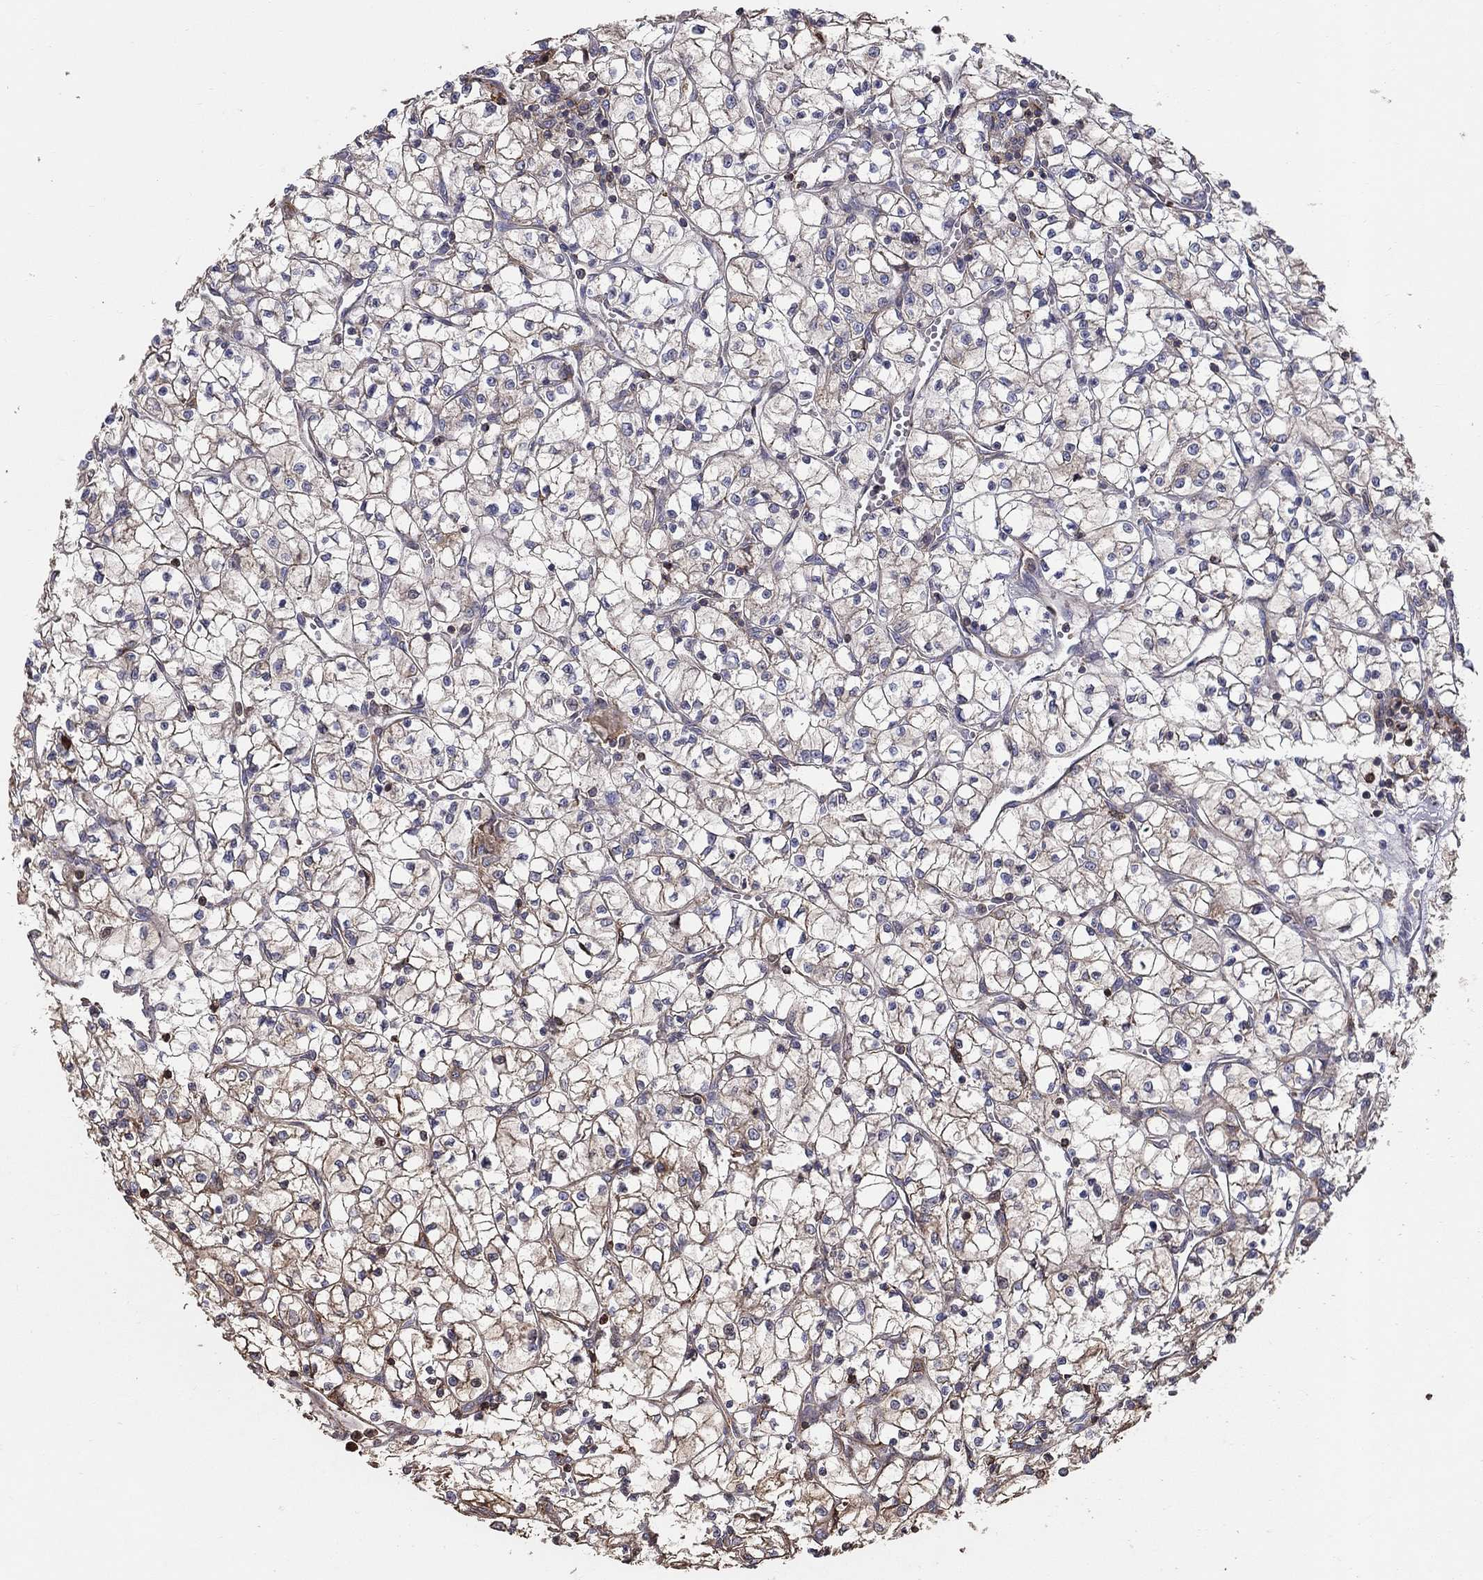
{"staining": {"intensity": "moderate", "quantity": "<25%", "location": "cytoplasmic/membranous"}, "tissue": "renal cancer", "cell_type": "Tumor cells", "image_type": "cancer", "snomed": [{"axis": "morphology", "description": "Adenocarcinoma, NOS"}, {"axis": "topography", "description": "Kidney"}], "caption": "Immunohistochemistry of human renal cancer (adenocarcinoma) shows low levels of moderate cytoplasmic/membranous expression in about <25% of tumor cells.", "gene": "NPHP1", "patient": {"sex": "female", "age": 64}}